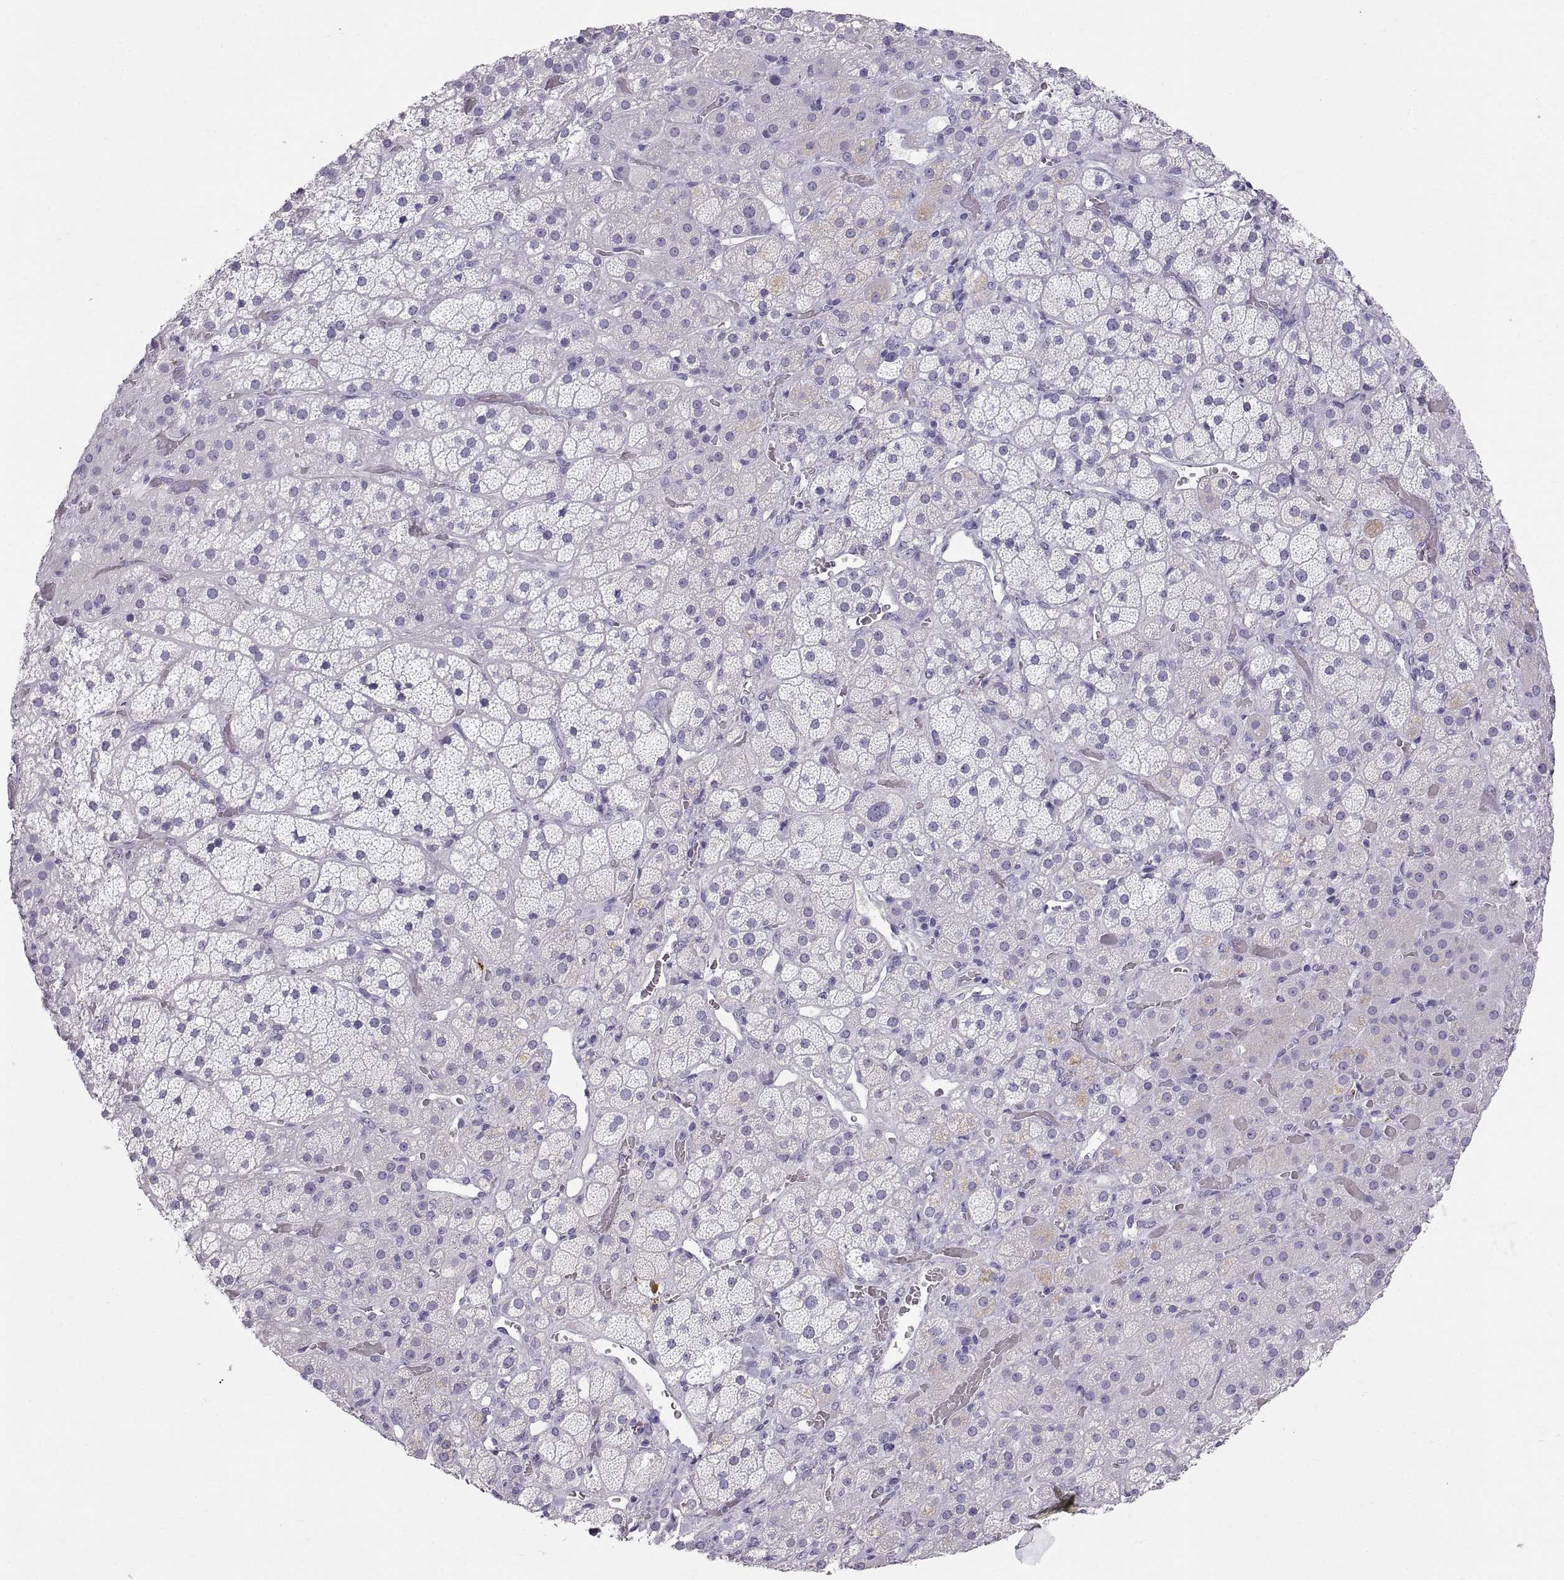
{"staining": {"intensity": "negative", "quantity": "none", "location": "none"}, "tissue": "adrenal gland", "cell_type": "Glandular cells", "image_type": "normal", "snomed": [{"axis": "morphology", "description": "Normal tissue, NOS"}, {"axis": "topography", "description": "Adrenal gland"}], "caption": "Protein analysis of unremarkable adrenal gland shows no significant staining in glandular cells.", "gene": "WFDC8", "patient": {"sex": "male", "age": 57}}